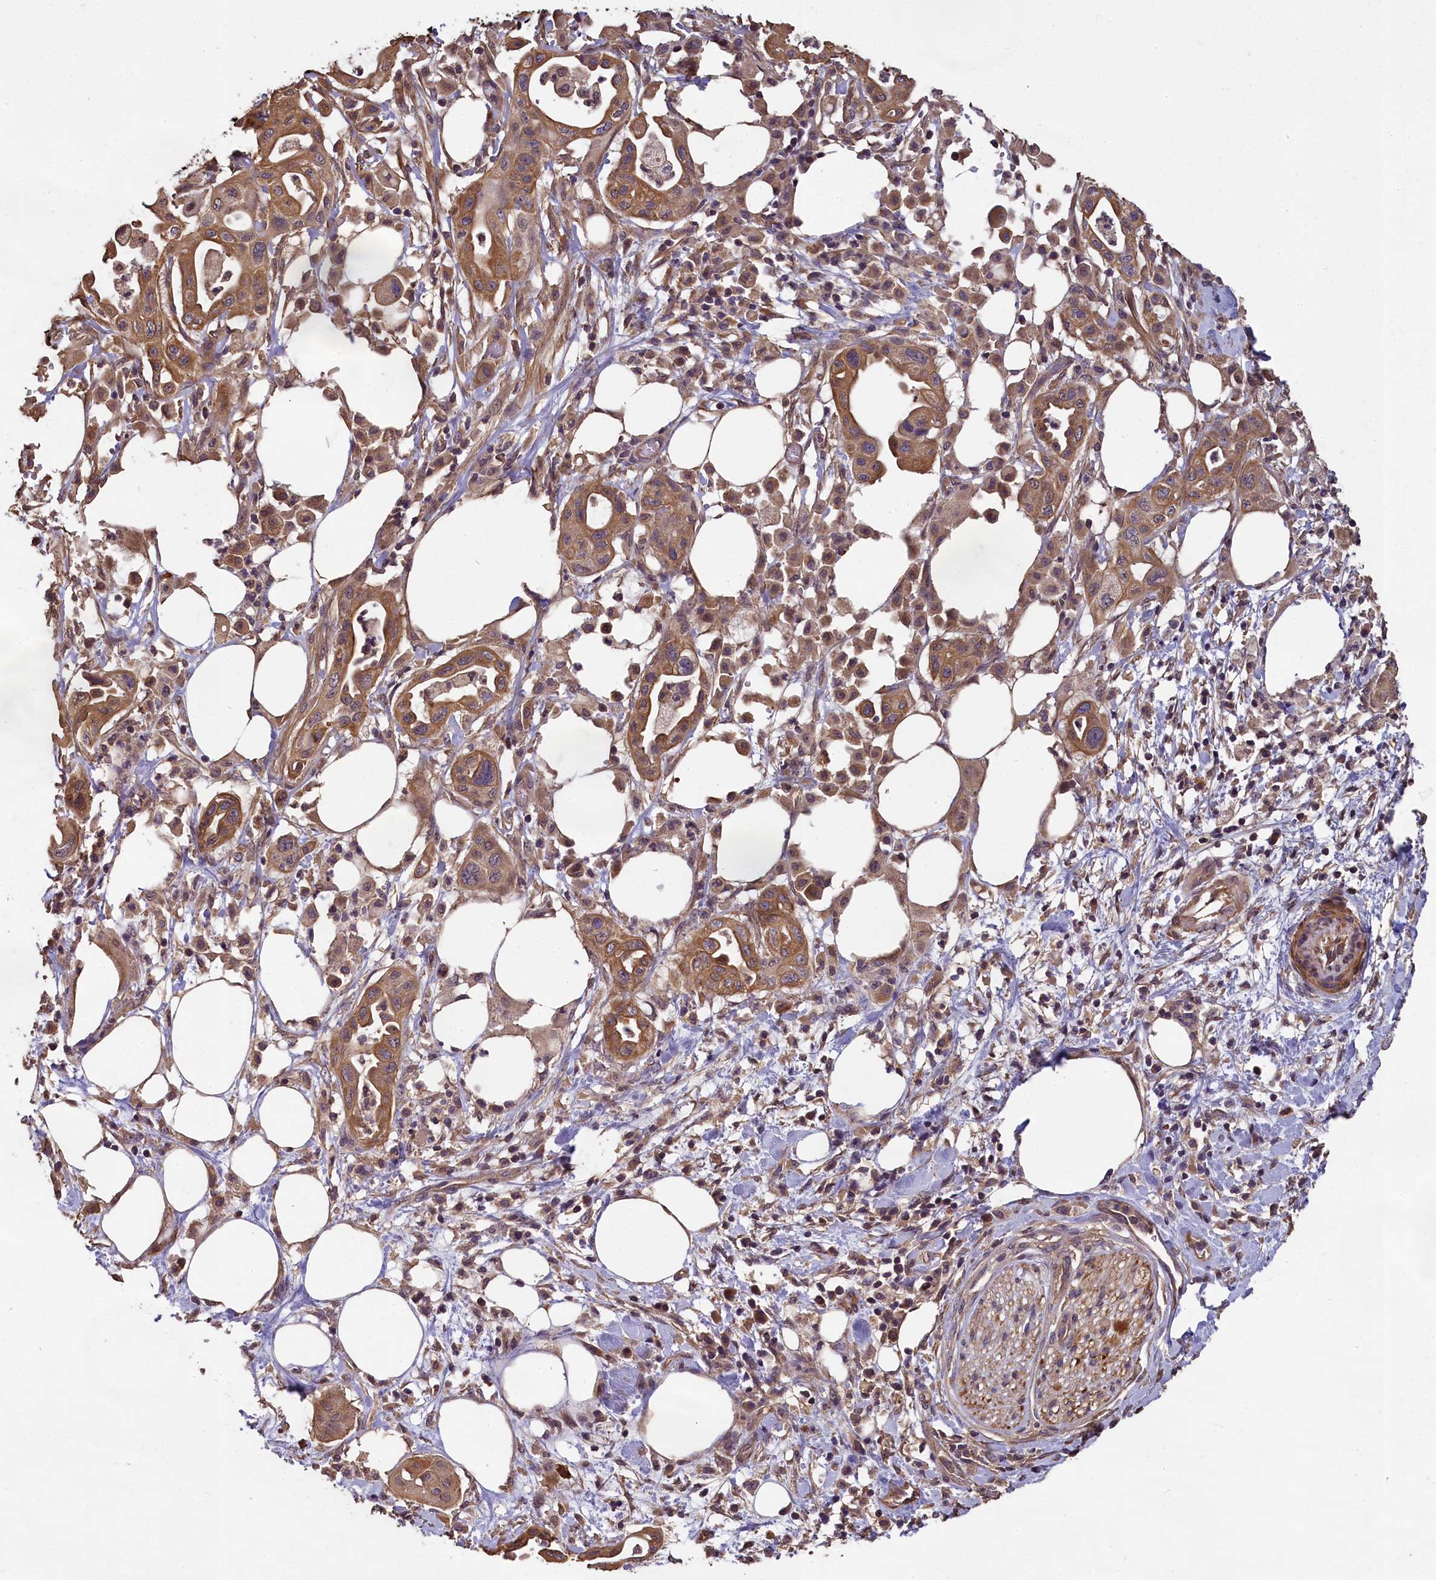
{"staining": {"intensity": "moderate", "quantity": ">75%", "location": "cytoplasmic/membranous"}, "tissue": "pancreatic cancer", "cell_type": "Tumor cells", "image_type": "cancer", "snomed": [{"axis": "morphology", "description": "Adenocarcinoma, NOS"}, {"axis": "topography", "description": "Pancreas"}], "caption": "Pancreatic cancer stained for a protein (brown) exhibits moderate cytoplasmic/membranous positive staining in about >75% of tumor cells.", "gene": "CHD9", "patient": {"sex": "male", "age": 68}}